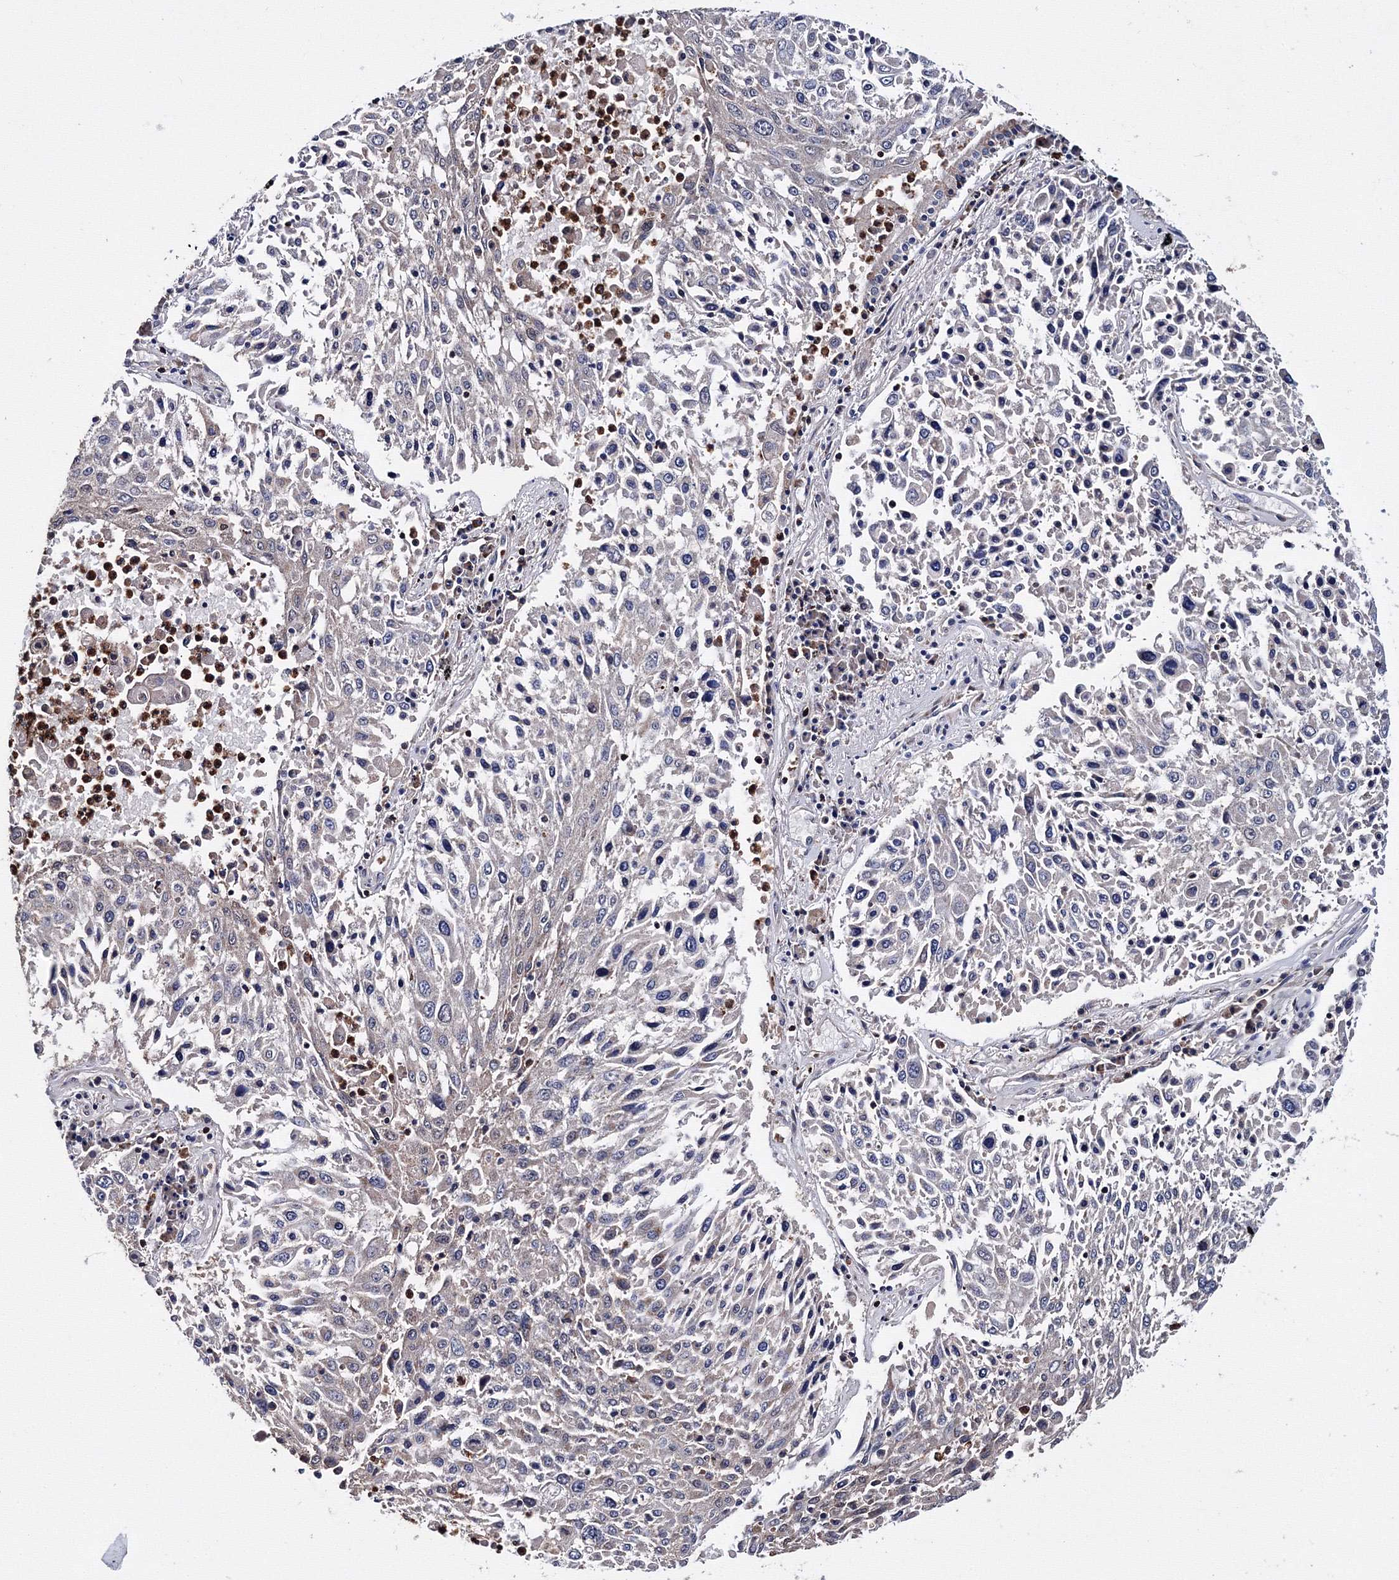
{"staining": {"intensity": "negative", "quantity": "none", "location": "none"}, "tissue": "lung cancer", "cell_type": "Tumor cells", "image_type": "cancer", "snomed": [{"axis": "morphology", "description": "Squamous cell carcinoma, NOS"}, {"axis": "topography", "description": "Lung"}], "caption": "Immunohistochemistry micrograph of human lung cancer stained for a protein (brown), which shows no expression in tumor cells. The staining was performed using DAB (3,3'-diaminobenzidine) to visualize the protein expression in brown, while the nuclei were stained in blue with hematoxylin (Magnification: 20x).", "gene": "PHYKPL", "patient": {"sex": "male", "age": 65}}